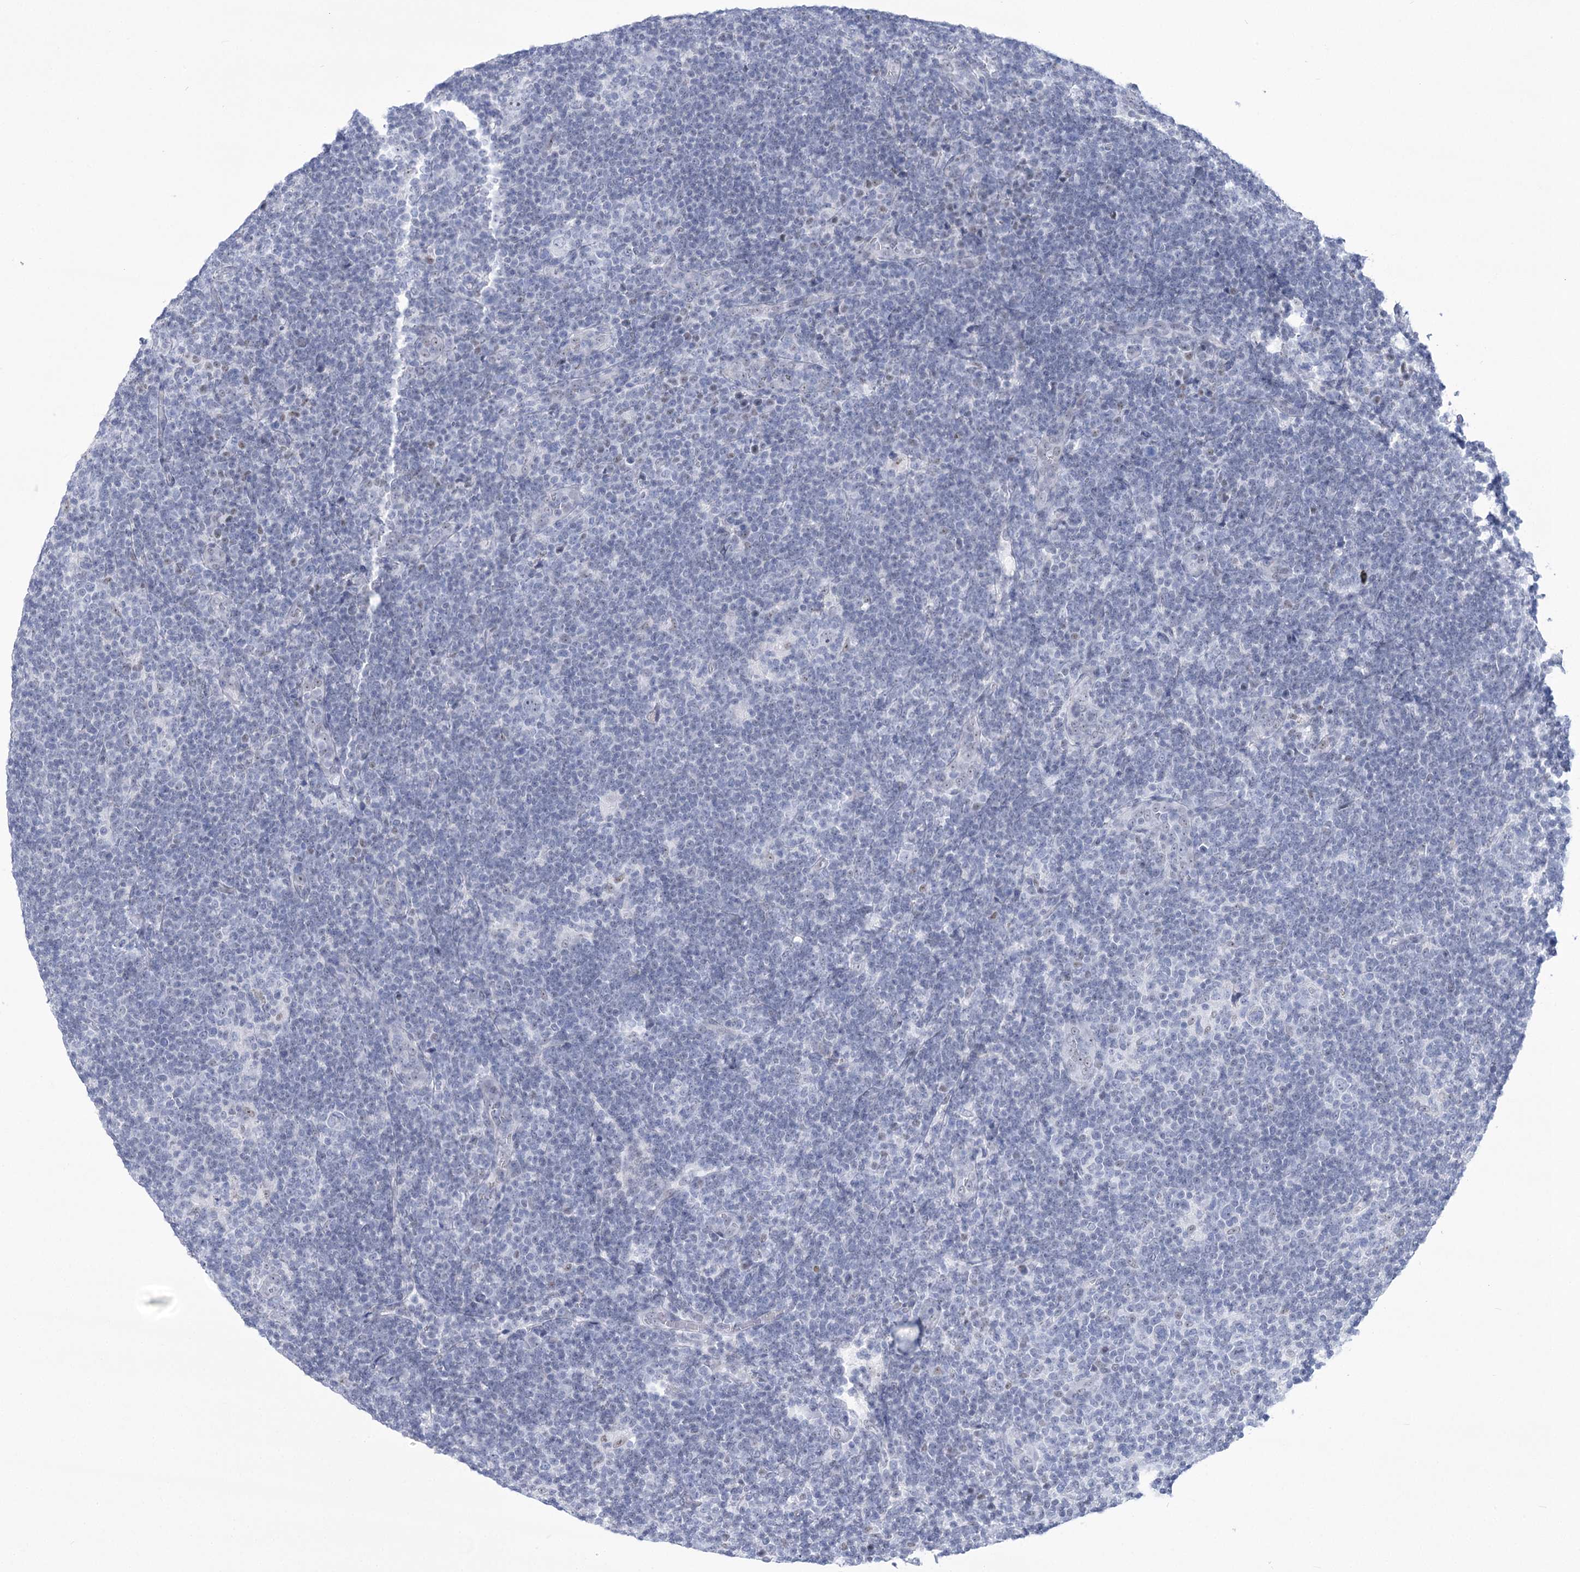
{"staining": {"intensity": "negative", "quantity": "none", "location": "none"}, "tissue": "lymphoma", "cell_type": "Tumor cells", "image_type": "cancer", "snomed": [{"axis": "morphology", "description": "Hodgkin's disease, NOS"}, {"axis": "topography", "description": "Lymph node"}], "caption": "The histopathology image exhibits no significant expression in tumor cells of Hodgkin's disease.", "gene": "HORMAD1", "patient": {"sex": "female", "age": 57}}